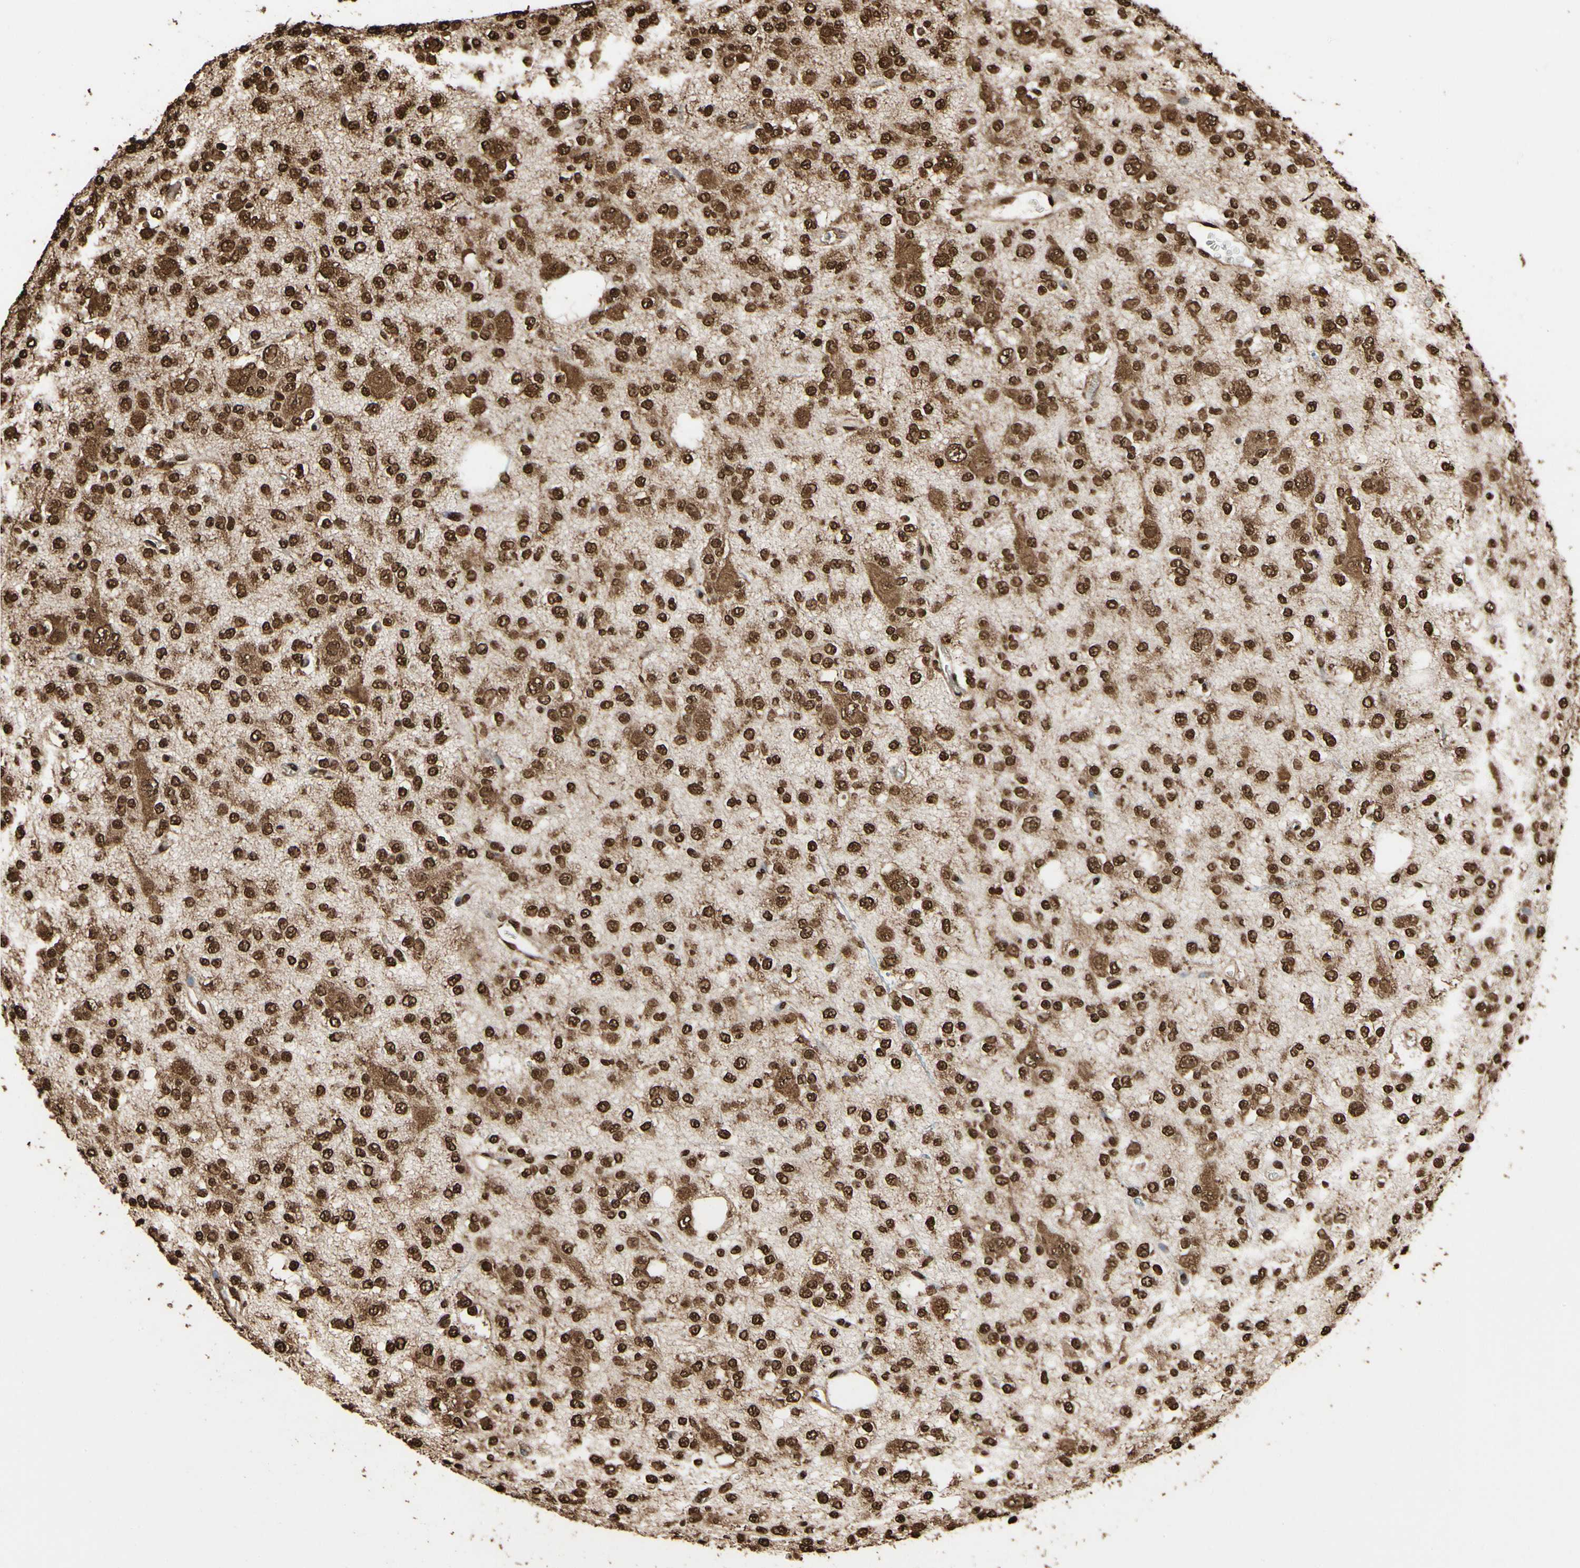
{"staining": {"intensity": "strong", "quantity": ">75%", "location": "cytoplasmic/membranous,nuclear"}, "tissue": "glioma", "cell_type": "Tumor cells", "image_type": "cancer", "snomed": [{"axis": "morphology", "description": "Glioma, malignant, Low grade"}, {"axis": "topography", "description": "Brain"}], "caption": "High-power microscopy captured an IHC photomicrograph of malignant glioma (low-grade), revealing strong cytoplasmic/membranous and nuclear staining in approximately >75% of tumor cells. (IHC, brightfield microscopy, high magnification).", "gene": "HNRNPK", "patient": {"sex": "male", "age": 38}}